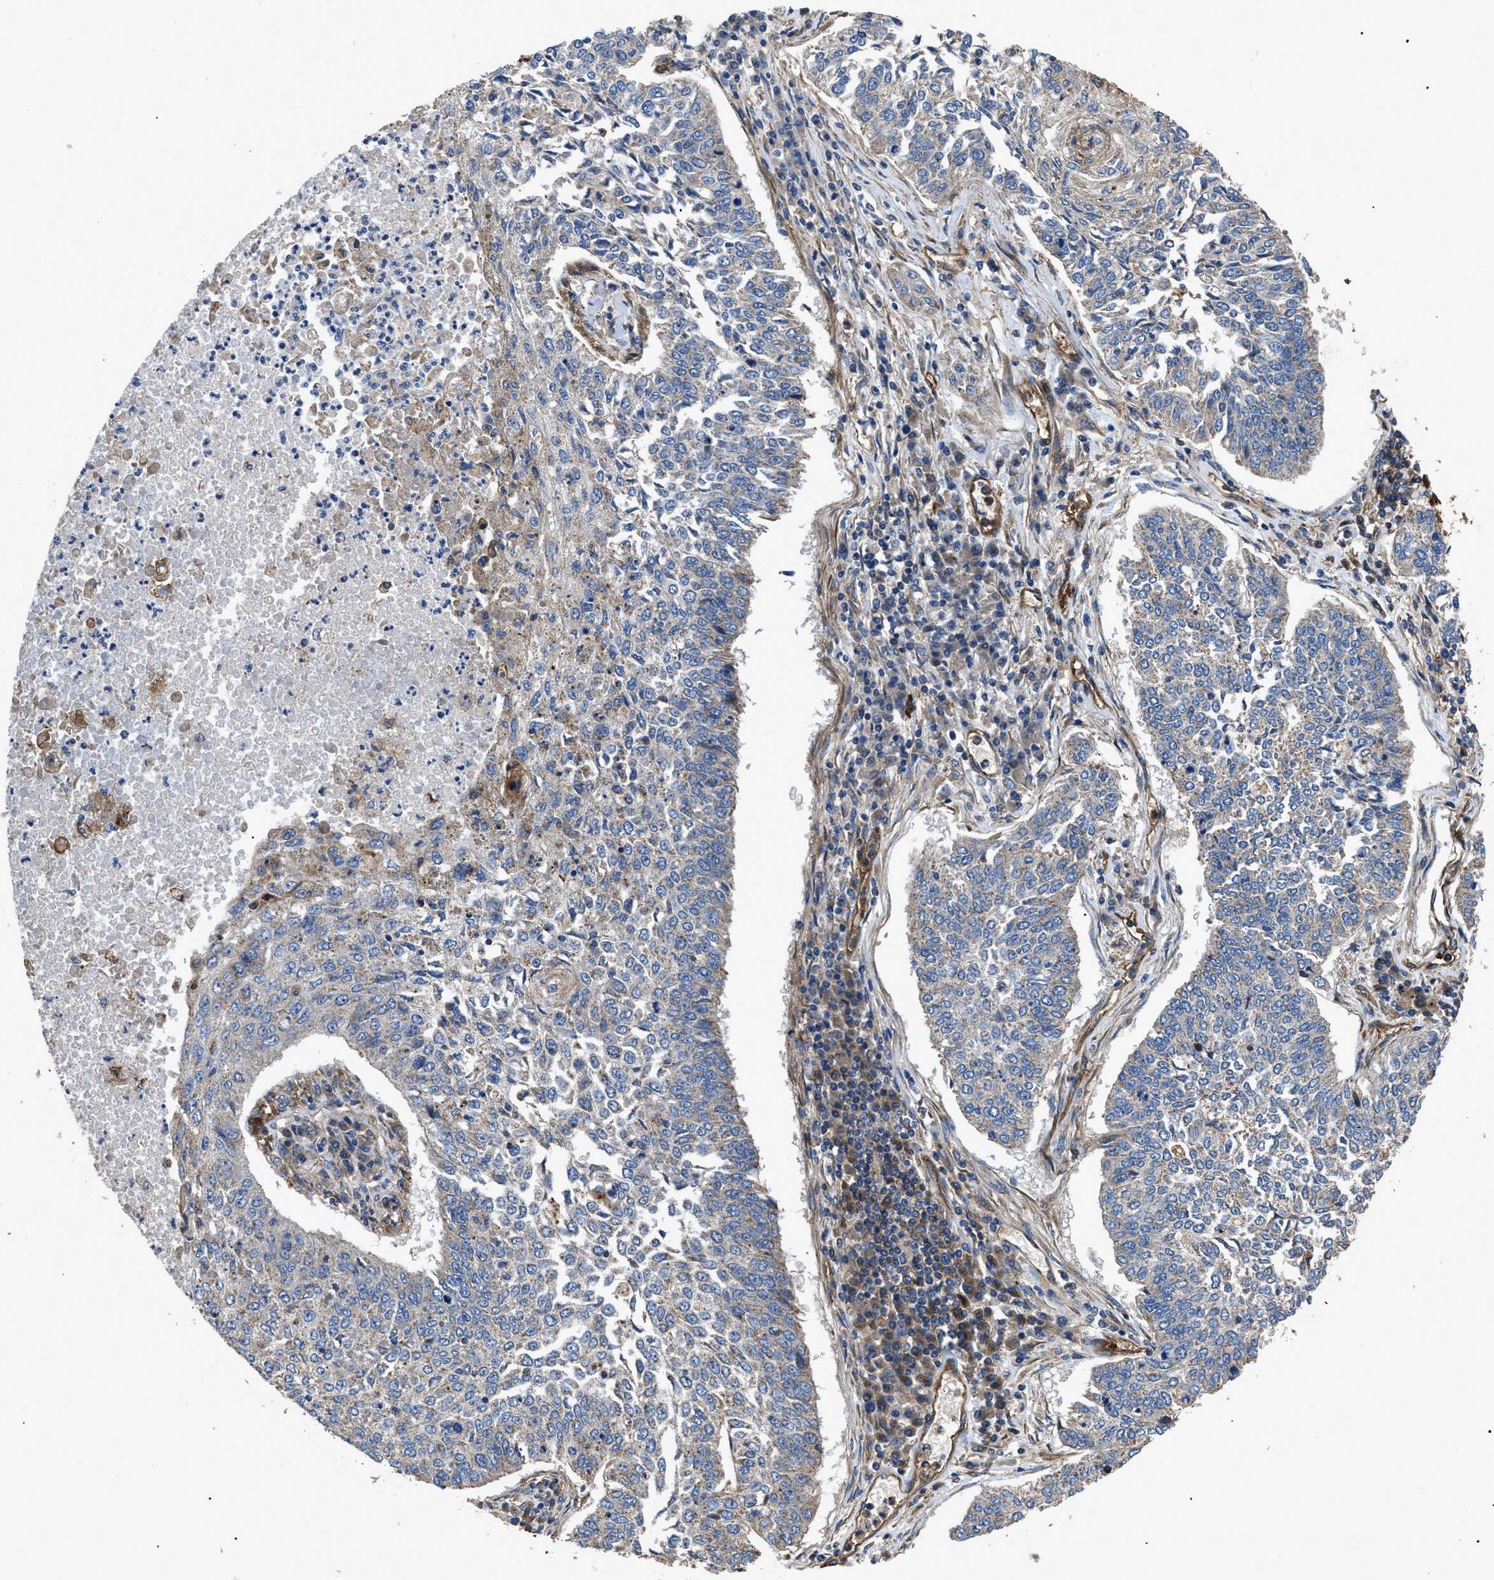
{"staining": {"intensity": "negative", "quantity": "none", "location": "none"}, "tissue": "lung cancer", "cell_type": "Tumor cells", "image_type": "cancer", "snomed": [{"axis": "morphology", "description": "Normal tissue, NOS"}, {"axis": "morphology", "description": "Squamous cell carcinoma, NOS"}, {"axis": "topography", "description": "Cartilage tissue"}, {"axis": "topography", "description": "Bronchus"}, {"axis": "topography", "description": "Lung"}], "caption": "A high-resolution micrograph shows immunohistochemistry staining of squamous cell carcinoma (lung), which shows no significant expression in tumor cells.", "gene": "NT5E", "patient": {"sex": "female", "age": 49}}